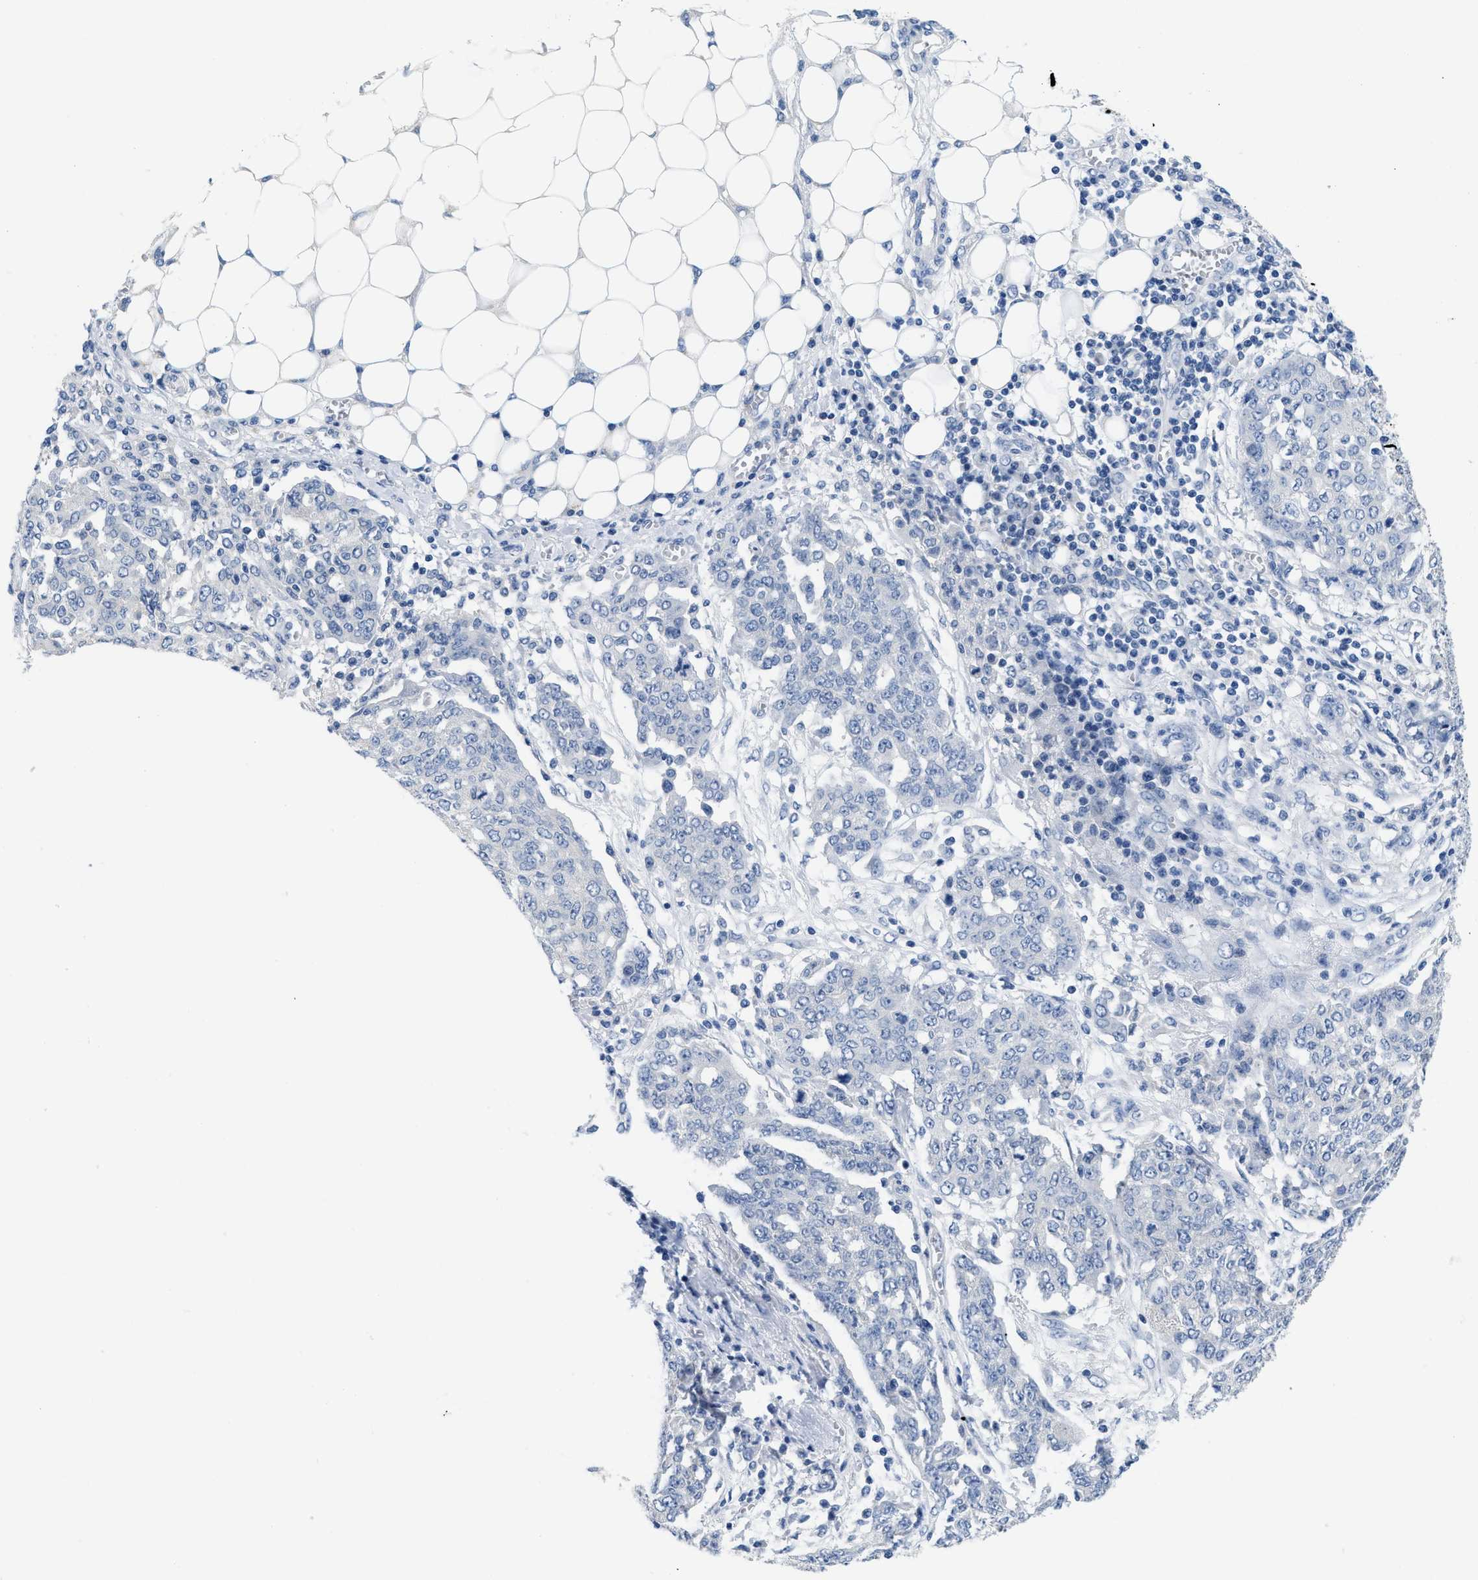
{"staining": {"intensity": "negative", "quantity": "none", "location": "none"}, "tissue": "ovarian cancer", "cell_type": "Tumor cells", "image_type": "cancer", "snomed": [{"axis": "morphology", "description": "Cystadenocarcinoma, serous, NOS"}, {"axis": "topography", "description": "Soft tissue"}, {"axis": "topography", "description": "Ovary"}], "caption": "High power microscopy photomicrograph of an immunohistochemistry micrograph of ovarian serous cystadenocarcinoma, revealing no significant expression in tumor cells.", "gene": "PYY", "patient": {"sex": "female", "age": 57}}